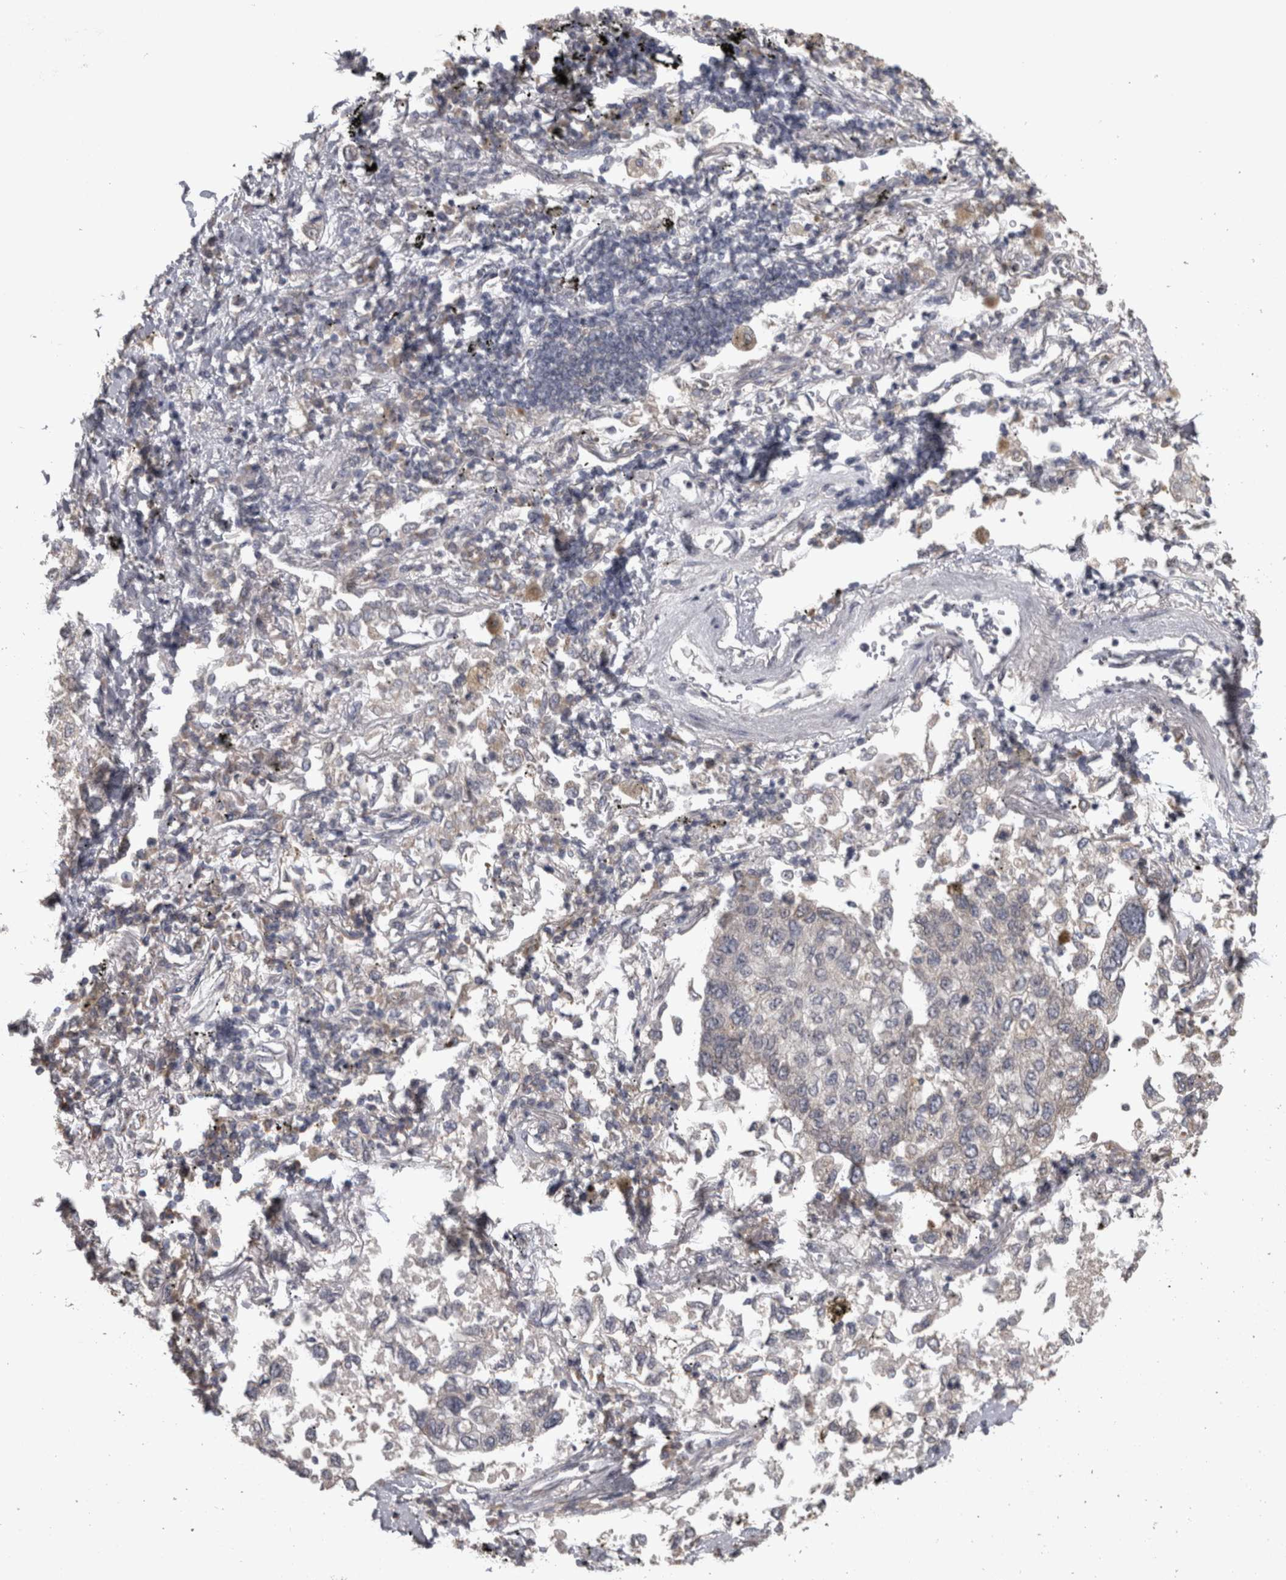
{"staining": {"intensity": "negative", "quantity": "none", "location": "none"}, "tissue": "lung cancer", "cell_type": "Tumor cells", "image_type": "cancer", "snomed": [{"axis": "morphology", "description": "Inflammation, NOS"}, {"axis": "morphology", "description": "Adenocarcinoma, NOS"}, {"axis": "topography", "description": "Lung"}], "caption": "An immunohistochemistry (IHC) micrograph of lung adenocarcinoma is shown. There is no staining in tumor cells of lung adenocarcinoma. Brightfield microscopy of immunohistochemistry stained with DAB (brown) and hematoxylin (blue), captured at high magnification.", "gene": "RAB29", "patient": {"sex": "male", "age": 63}}